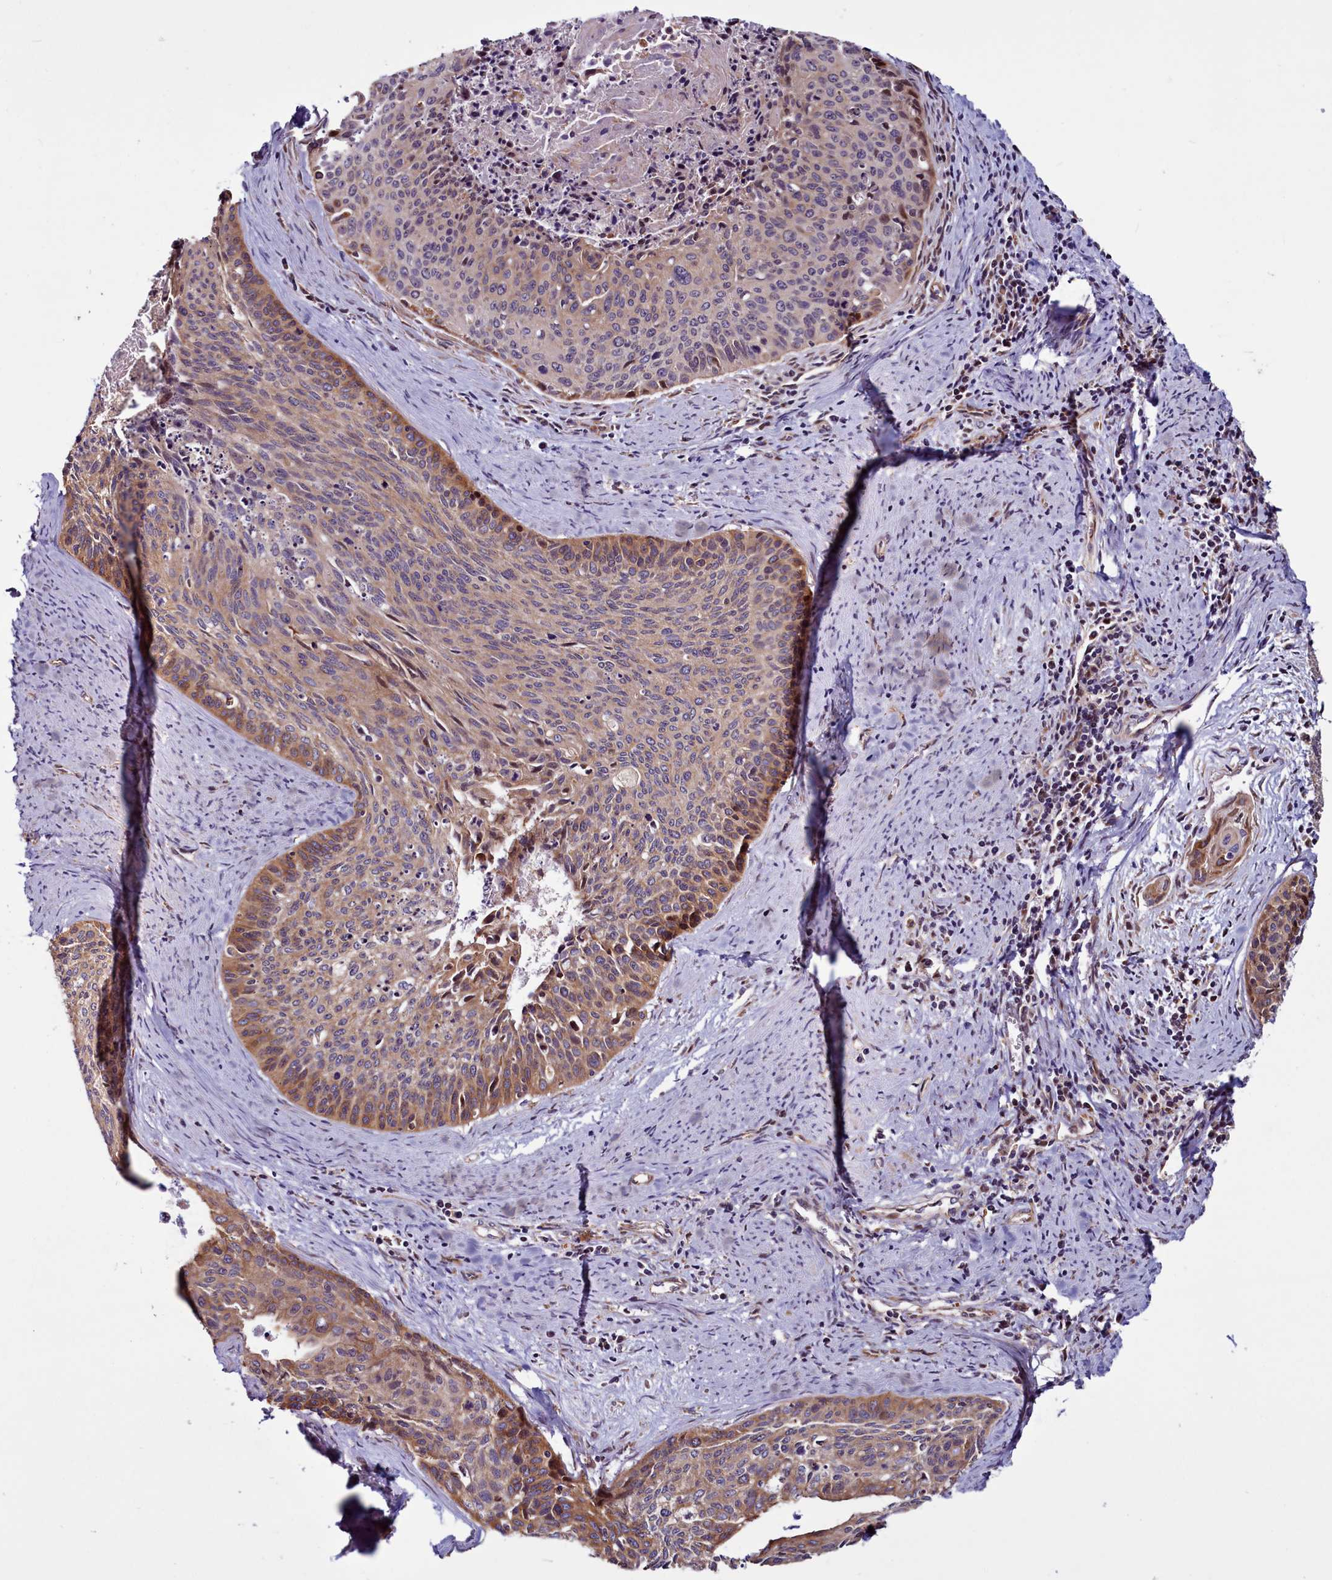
{"staining": {"intensity": "moderate", "quantity": "25%-75%", "location": "cytoplasmic/membranous"}, "tissue": "cervical cancer", "cell_type": "Tumor cells", "image_type": "cancer", "snomed": [{"axis": "morphology", "description": "Squamous cell carcinoma, NOS"}, {"axis": "topography", "description": "Cervix"}], "caption": "Cervical cancer (squamous cell carcinoma) tissue reveals moderate cytoplasmic/membranous expression in about 25%-75% of tumor cells", "gene": "MCRIP1", "patient": {"sex": "female", "age": 55}}